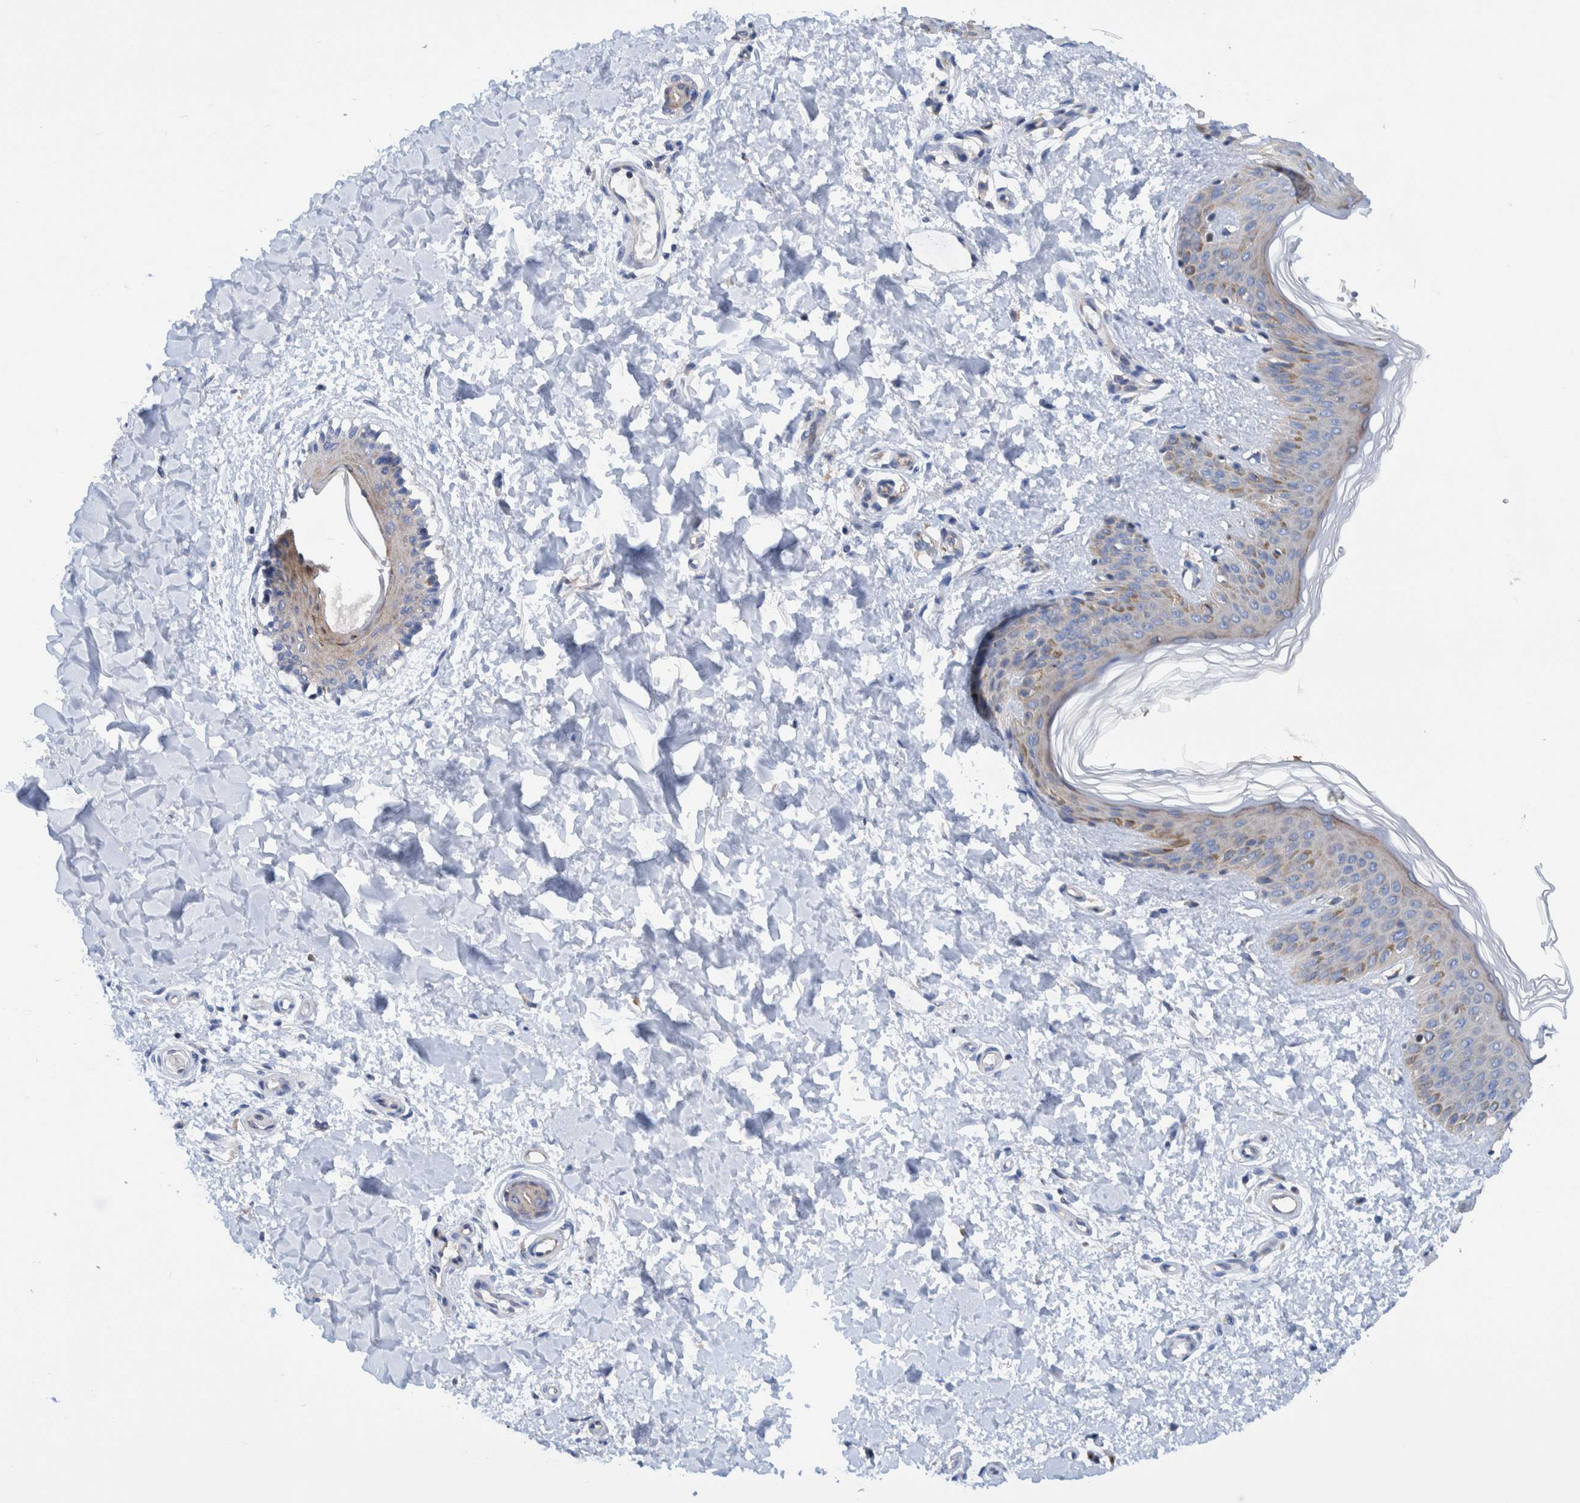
{"staining": {"intensity": "negative", "quantity": "none", "location": "none"}, "tissue": "skin", "cell_type": "Fibroblasts", "image_type": "normal", "snomed": [{"axis": "morphology", "description": "Normal tissue, NOS"}, {"axis": "morphology", "description": "Neoplasm, benign, NOS"}, {"axis": "topography", "description": "Skin"}, {"axis": "topography", "description": "Soft tissue"}], "caption": "DAB immunohistochemical staining of normal skin shows no significant expression in fibroblasts.", "gene": "TRIM58", "patient": {"sex": "male", "age": 26}}